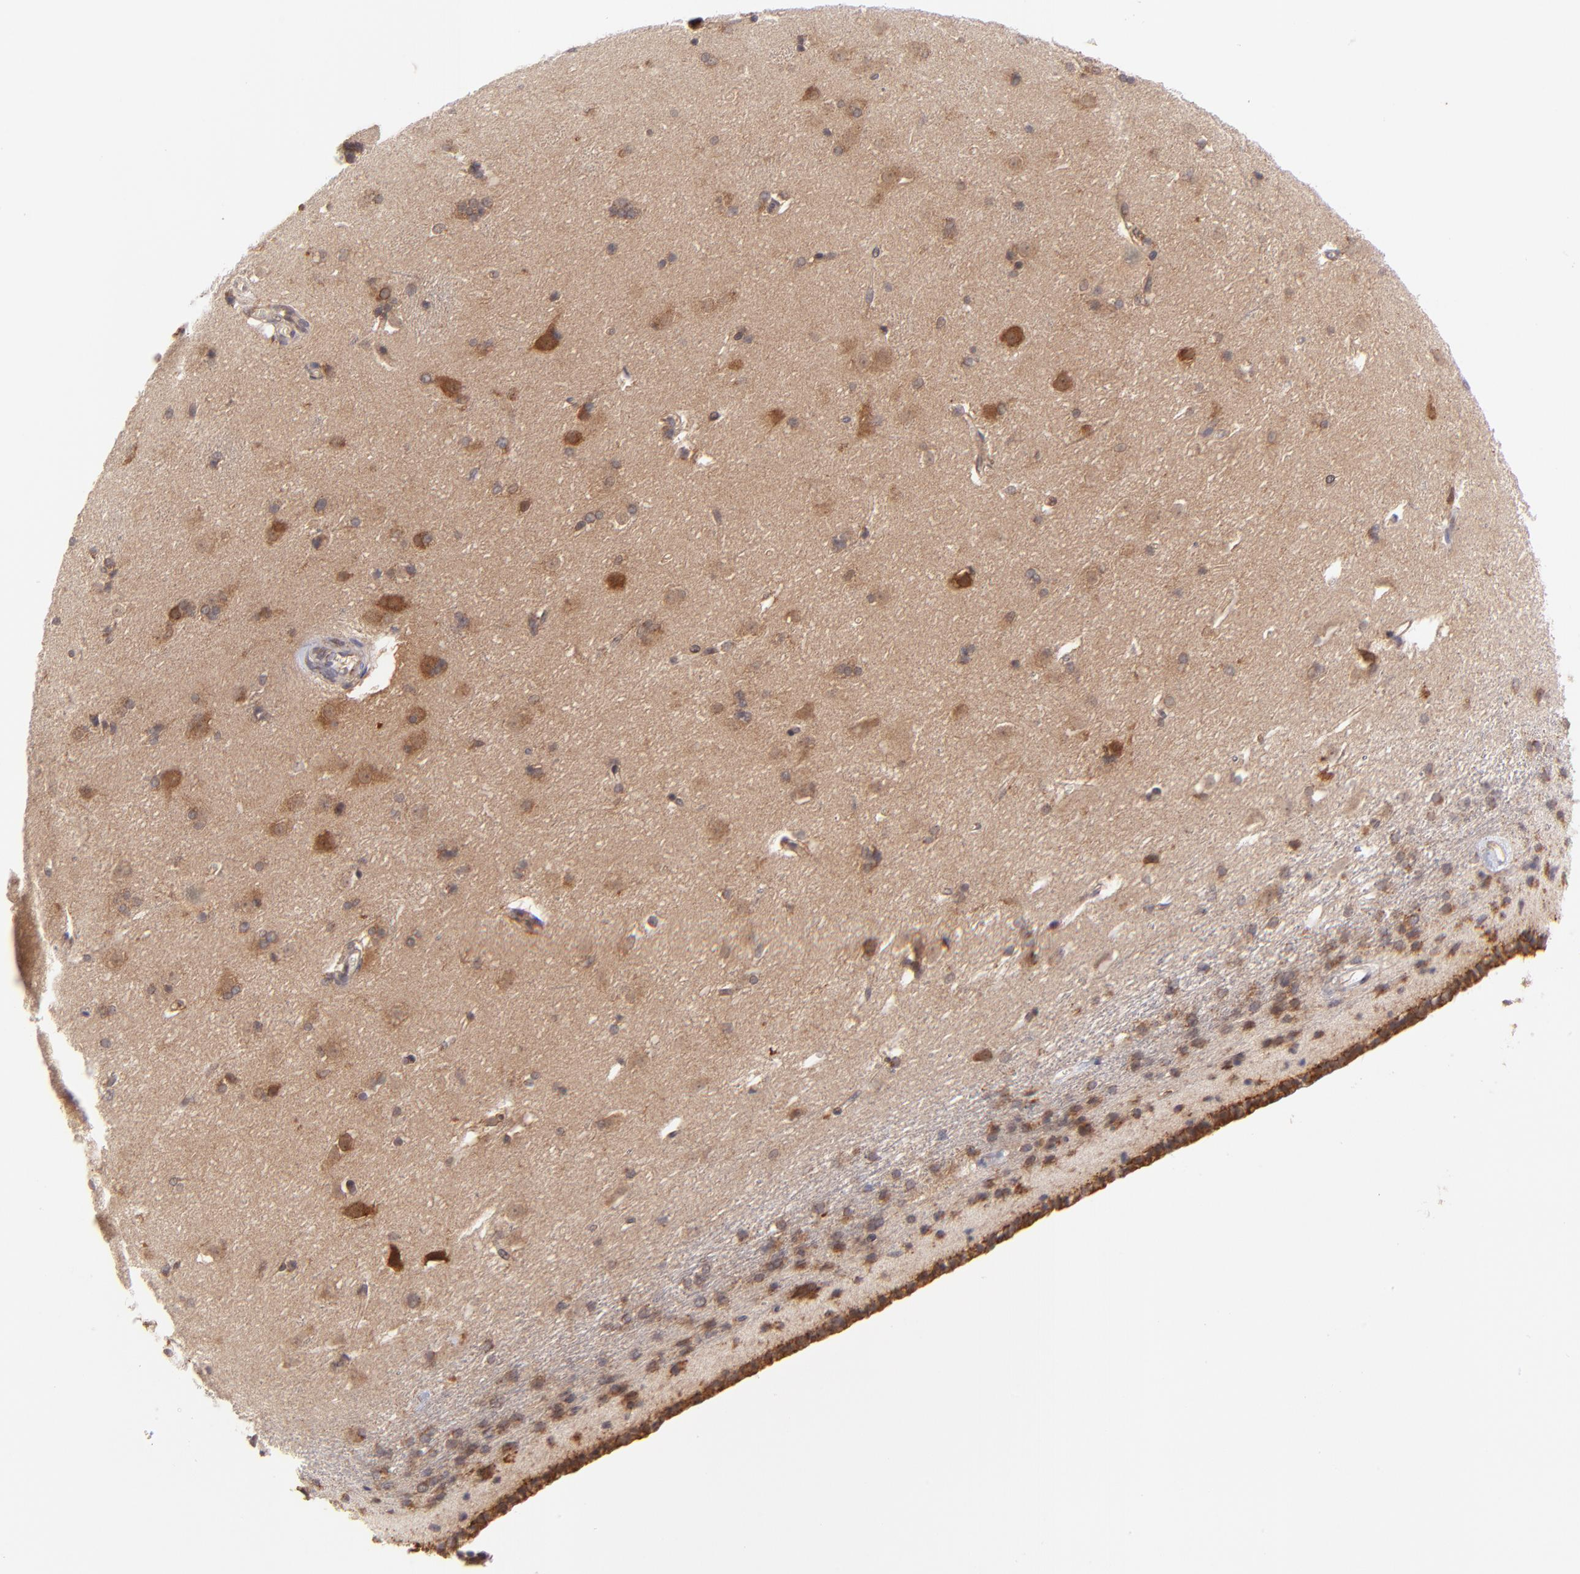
{"staining": {"intensity": "moderate", "quantity": "25%-75%", "location": "cytoplasmic/membranous"}, "tissue": "caudate", "cell_type": "Glial cells", "image_type": "normal", "snomed": [{"axis": "morphology", "description": "Normal tissue, NOS"}, {"axis": "topography", "description": "Lateral ventricle wall"}], "caption": "Brown immunohistochemical staining in unremarkable caudate displays moderate cytoplasmic/membranous positivity in approximately 25%-75% of glial cells. The staining is performed using DAB (3,3'-diaminobenzidine) brown chromogen to label protein expression. The nuclei are counter-stained blue using hematoxylin.", "gene": "TNRC6B", "patient": {"sex": "female", "age": 19}}